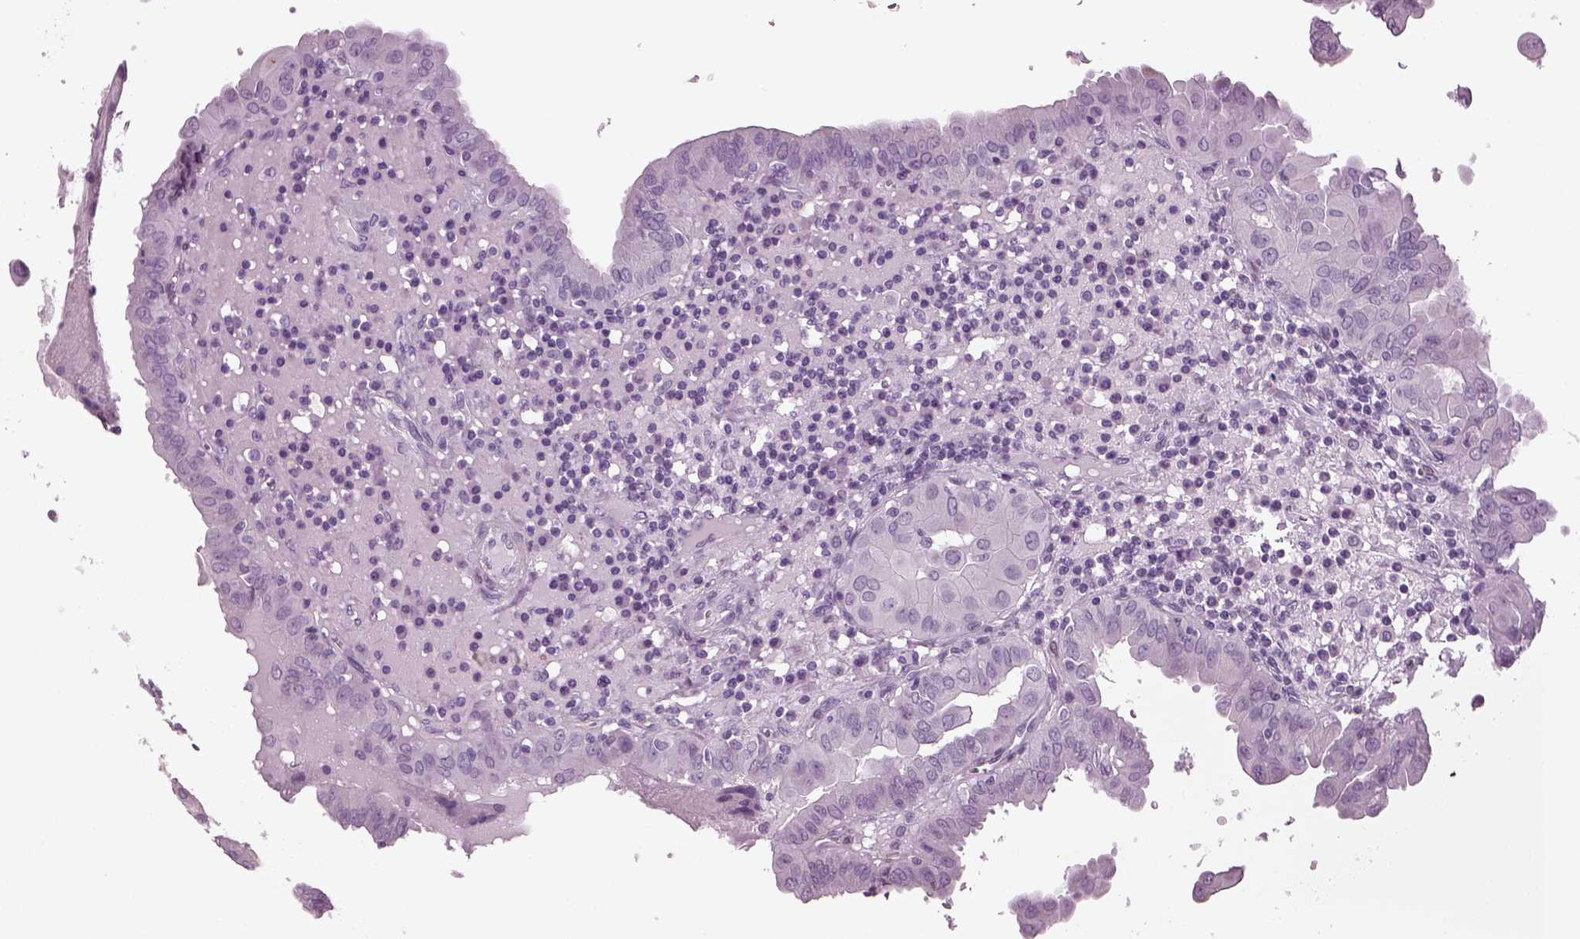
{"staining": {"intensity": "negative", "quantity": "none", "location": "none"}, "tissue": "thyroid cancer", "cell_type": "Tumor cells", "image_type": "cancer", "snomed": [{"axis": "morphology", "description": "Papillary adenocarcinoma, NOS"}, {"axis": "topography", "description": "Thyroid gland"}], "caption": "Protein analysis of thyroid cancer (papillary adenocarcinoma) reveals no significant expression in tumor cells. (DAB immunohistochemistry (IHC) visualized using brightfield microscopy, high magnification).", "gene": "TPPP2", "patient": {"sex": "female", "age": 37}}